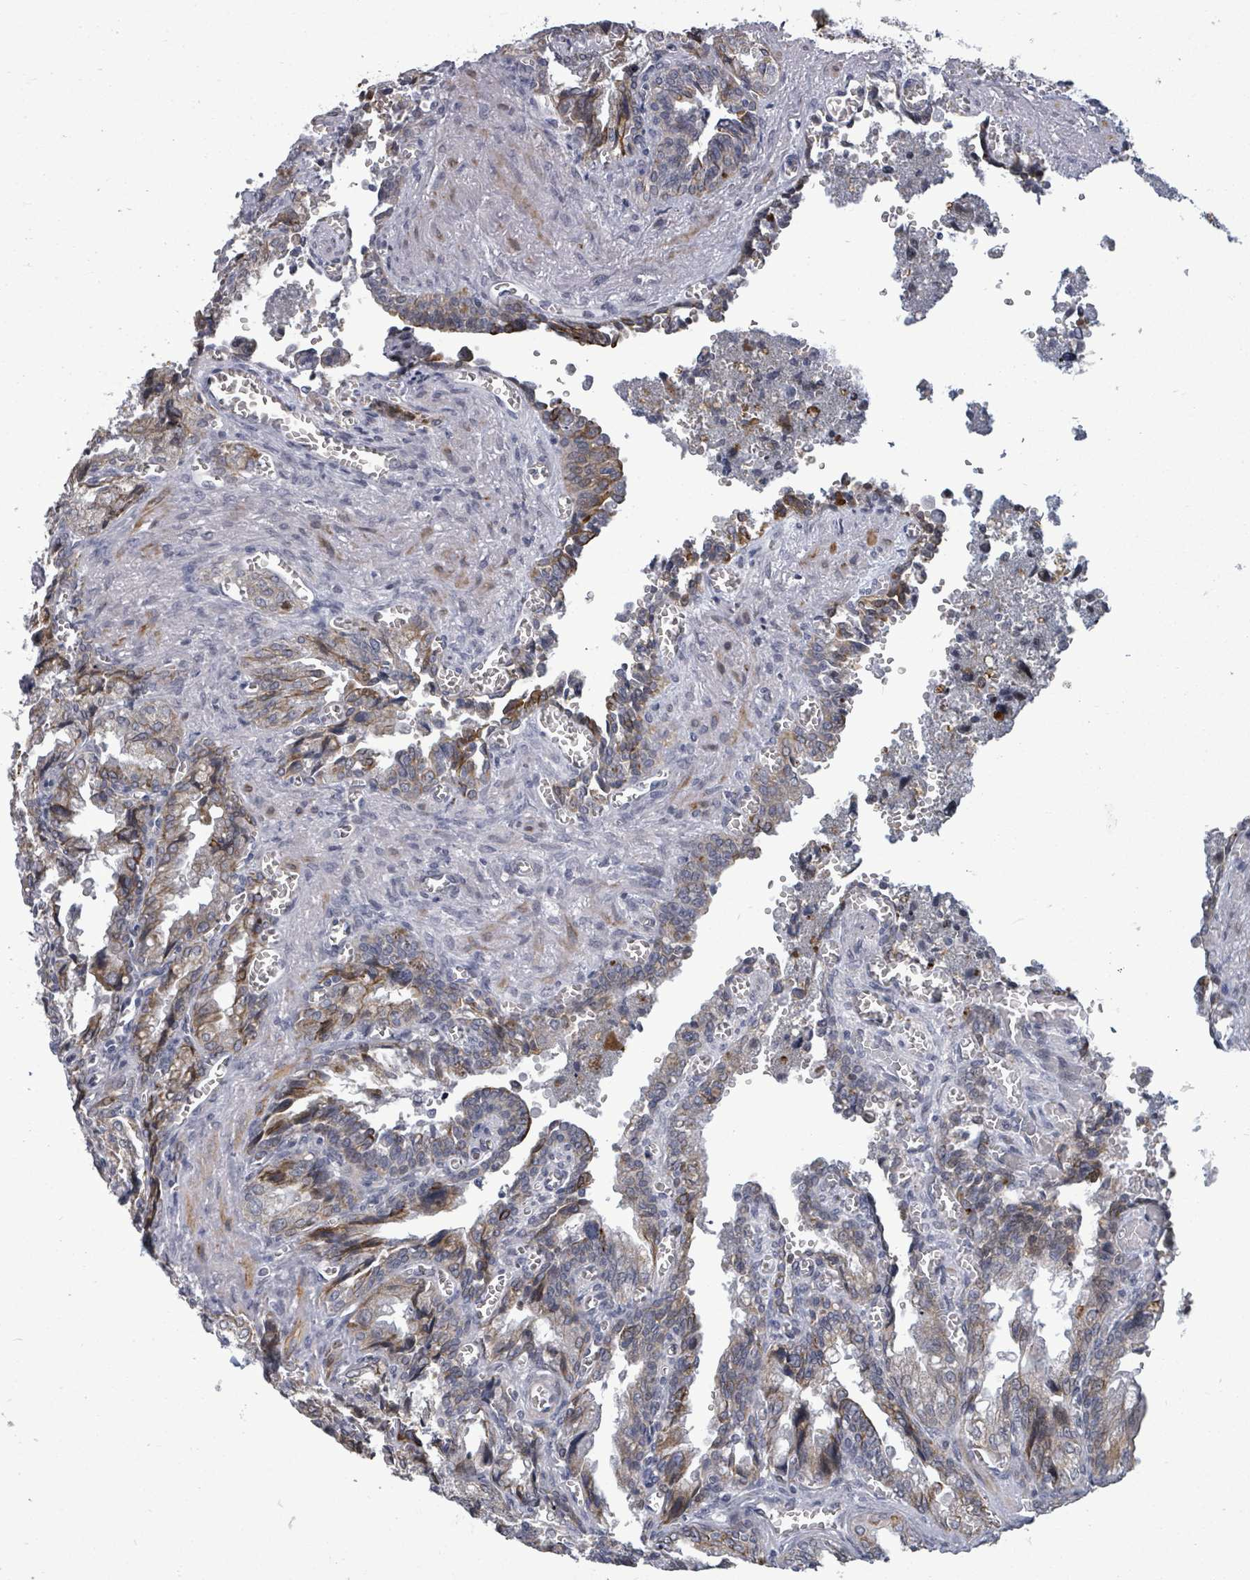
{"staining": {"intensity": "moderate", "quantity": "25%-75%", "location": "cytoplasmic/membranous"}, "tissue": "seminal vesicle", "cell_type": "Glandular cells", "image_type": "normal", "snomed": [{"axis": "morphology", "description": "Normal tissue, NOS"}, {"axis": "topography", "description": "Seminal veicle"}], "caption": "A brown stain shows moderate cytoplasmic/membranous staining of a protein in glandular cells of benign human seminal vesicle. (DAB = brown stain, brightfield microscopy at high magnification).", "gene": "PTPN20", "patient": {"sex": "male", "age": 67}}